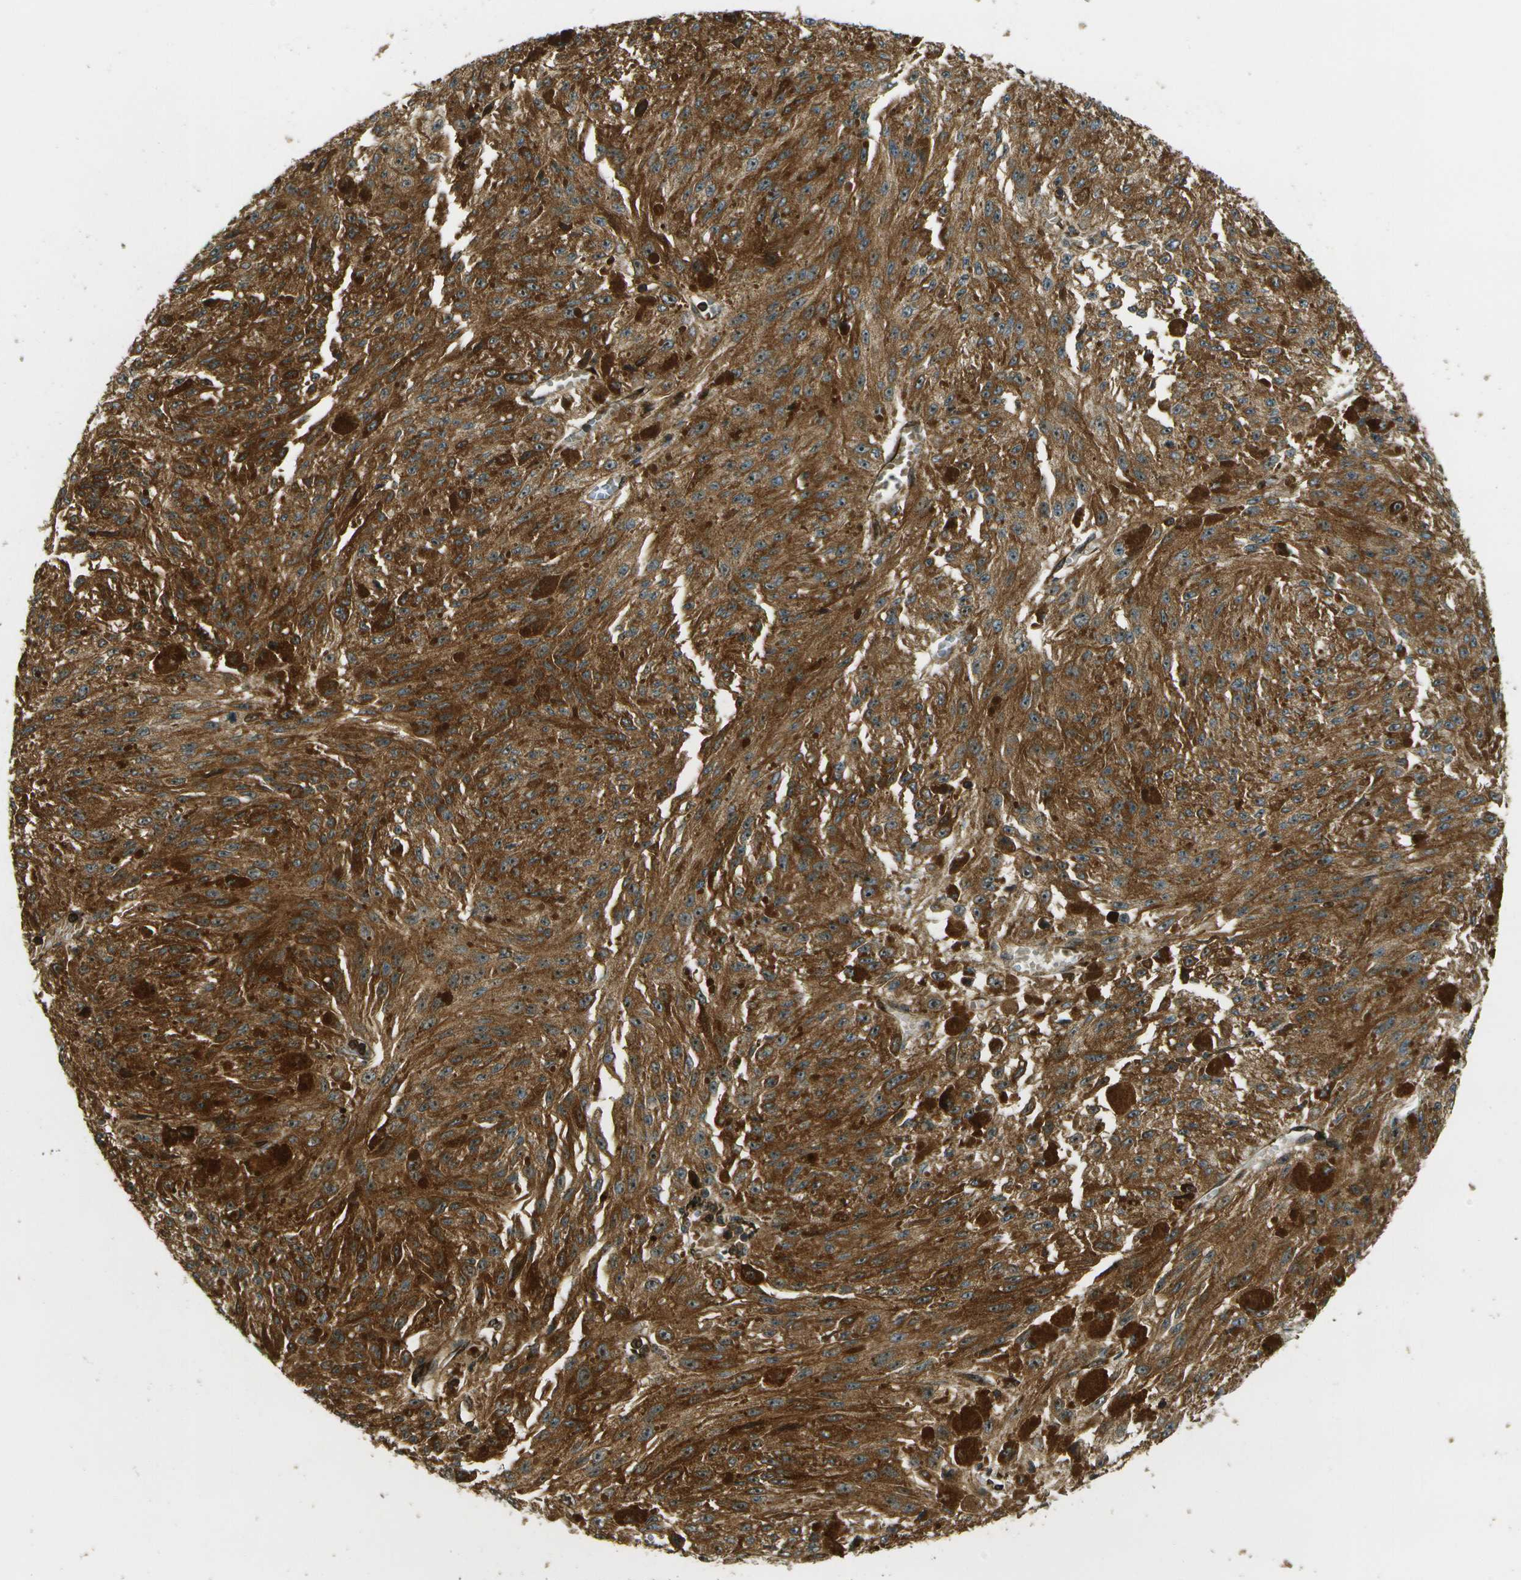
{"staining": {"intensity": "strong", "quantity": ">75%", "location": "cytoplasmic/membranous,nuclear"}, "tissue": "melanoma", "cell_type": "Tumor cells", "image_type": "cancer", "snomed": [{"axis": "morphology", "description": "Malignant melanoma, NOS"}, {"axis": "topography", "description": "Other"}], "caption": "Melanoma stained for a protein demonstrates strong cytoplasmic/membranous and nuclear positivity in tumor cells.", "gene": "LRP12", "patient": {"sex": "male", "age": 79}}